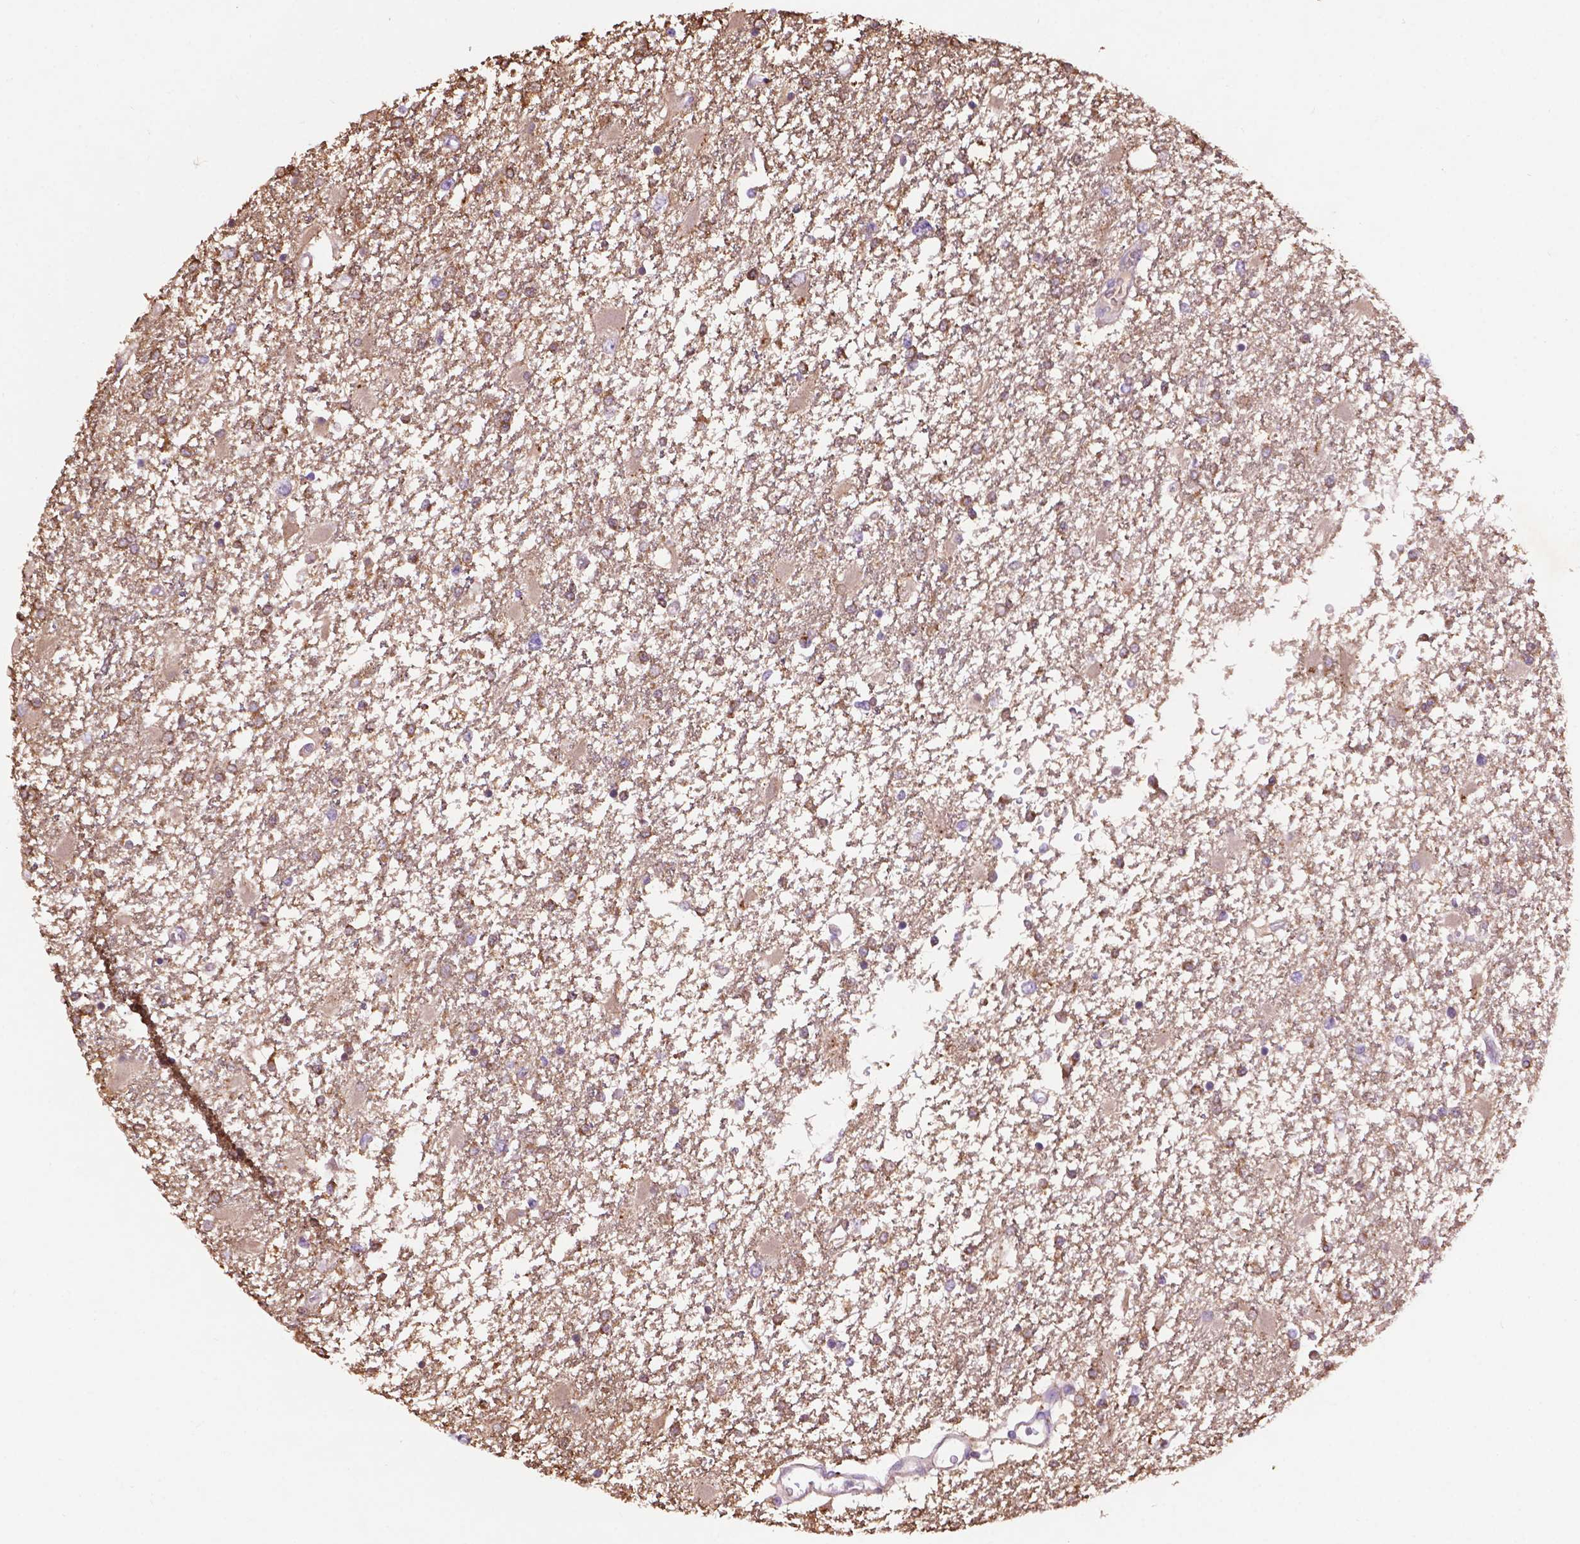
{"staining": {"intensity": "weak", "quantity": "25%-75%", "location": "cytoplasmic/membranous,nuclear"}, "tissue": "glioma", "cell_type": "Tumor cells", "image_type": "cancer", "snomed": [{"axis": "morphology", "description": "Glioma, malignant, High grade"}, {"axis": "topography", "description": "Cerebral cortex"}], "caption": "IHC (DAB) staining of glioma demonstrates weak cytoplasmic/membranous and nuclear protein positivity in about 25%-75% of tumor cells.", "gene": "GDPD5", "patient": {"sex": "male", "age": 79}}